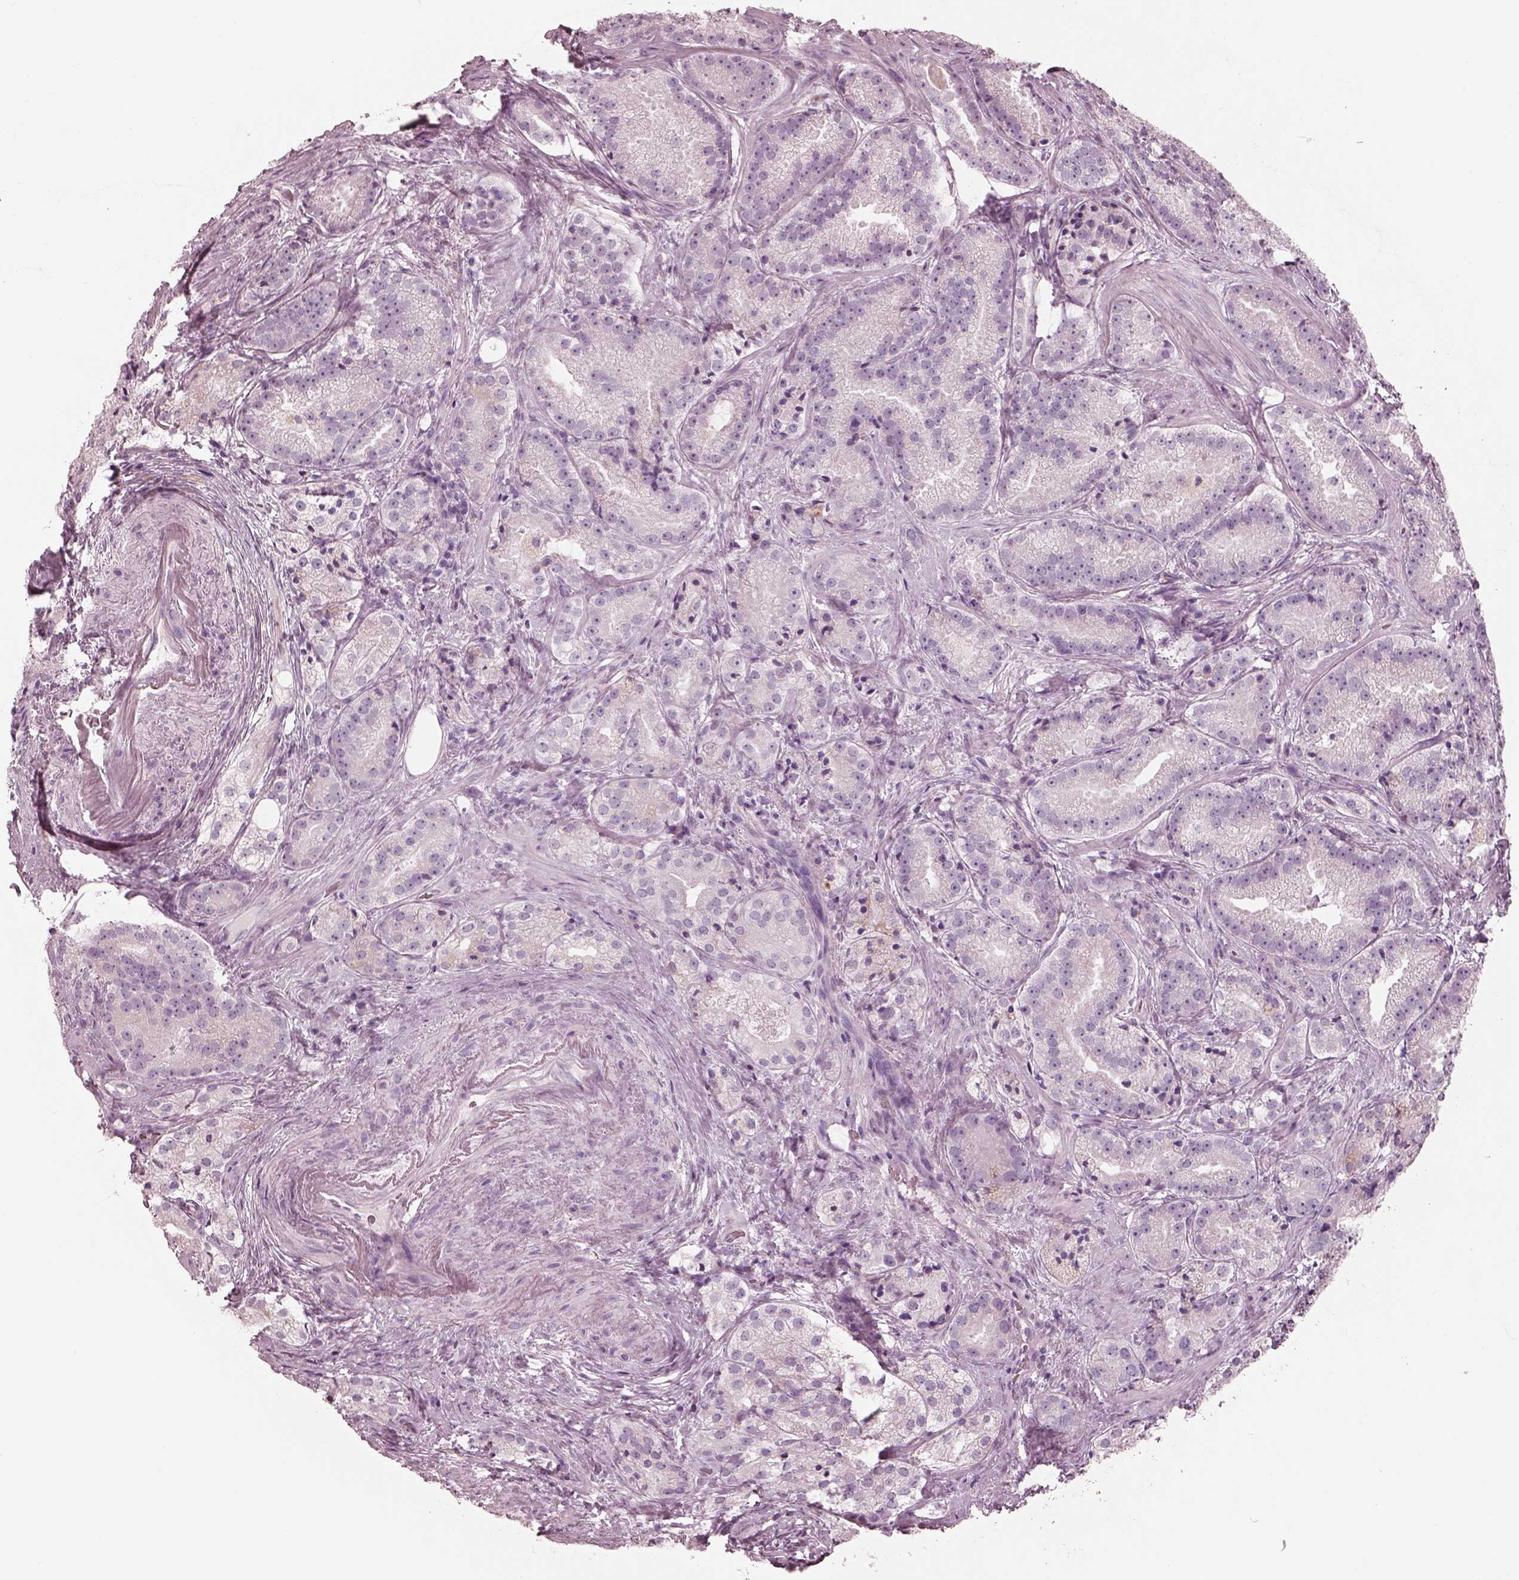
{"staining": {"intensity": "negative", "quantity": "none", "location": "none"}, "tissue": "prostate cancer", "cell_type": "Tumor cells", "image_type": "cancer", "snomed": [{"axis": "morphology", "description": "Adenocarcinoma, NOS"}, {"axis": "morphology", "description": "Adenocarcinoma, High grade"}, {"axis": "topography", "description": "Prostate"}], "caption": "Prostate adenocarcinoma was stained to show a protein in brown. There is no significant expression in tumor cells.", "gene": "CADM2", "patient": {"sex": "male", "age": 64}}